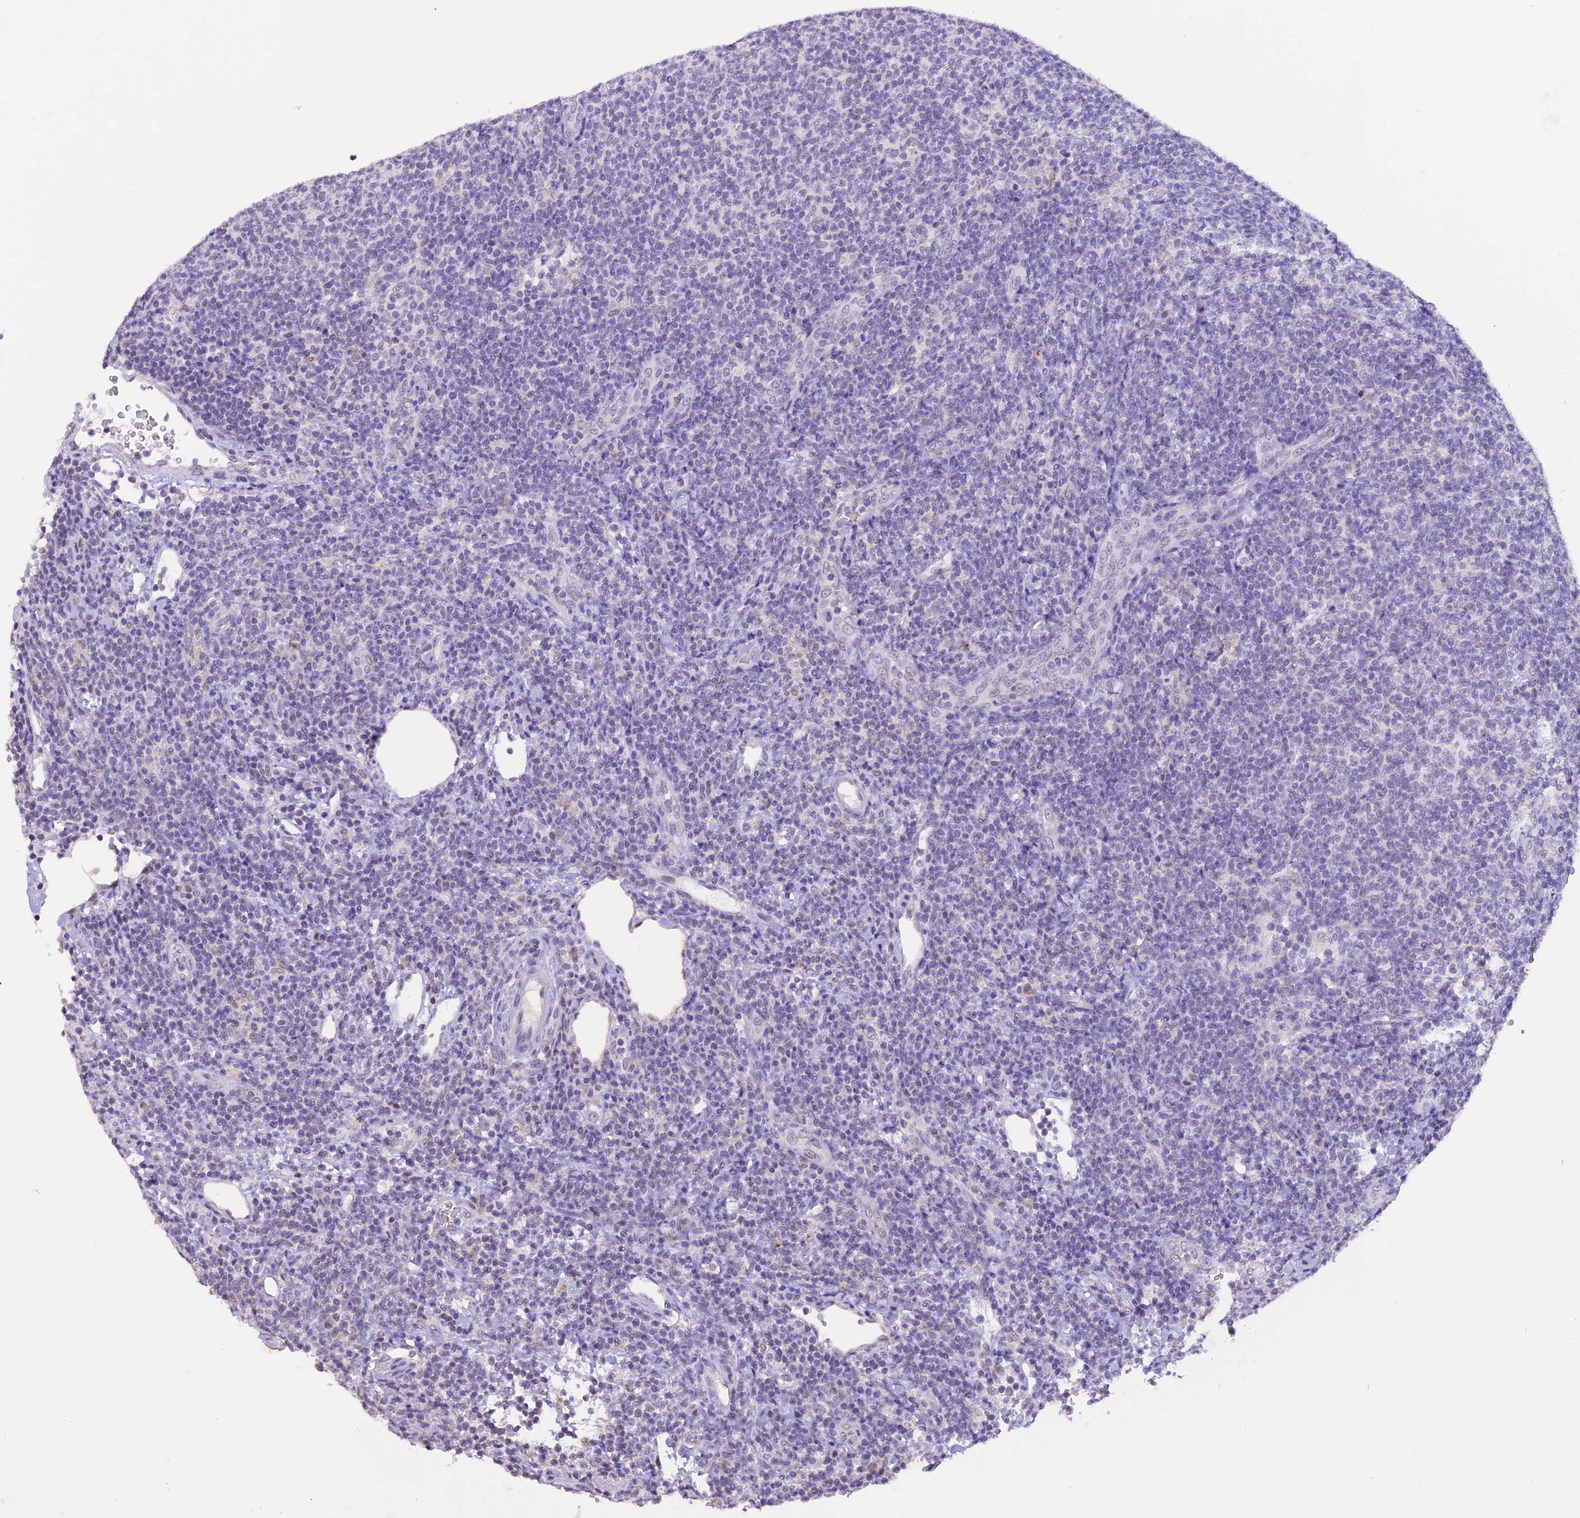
{"staining": {"intensity": "negative", "quantity": "none", "location": "none"}, "tissue": "lymphoma", "cell_type": "Tumor cells", "image_type": "cancer", "snomed": [{"axis": "morphology", "description": "Malignant lymphoma, non-Hodgkin's type, Low grade"}, {"axis": "topography", "description": "Lymph node"}], "caption": "An immunohistochemistry micrograph of malignant lymphoma, non-Hodgkin's type (low-grade) is shown. There is no staining in tumor cells of malignant lymphoma, non-Hodgkin's type (low-grade).", "gene": "AHSP", "patient": {"sex": "male", "age": 66}}